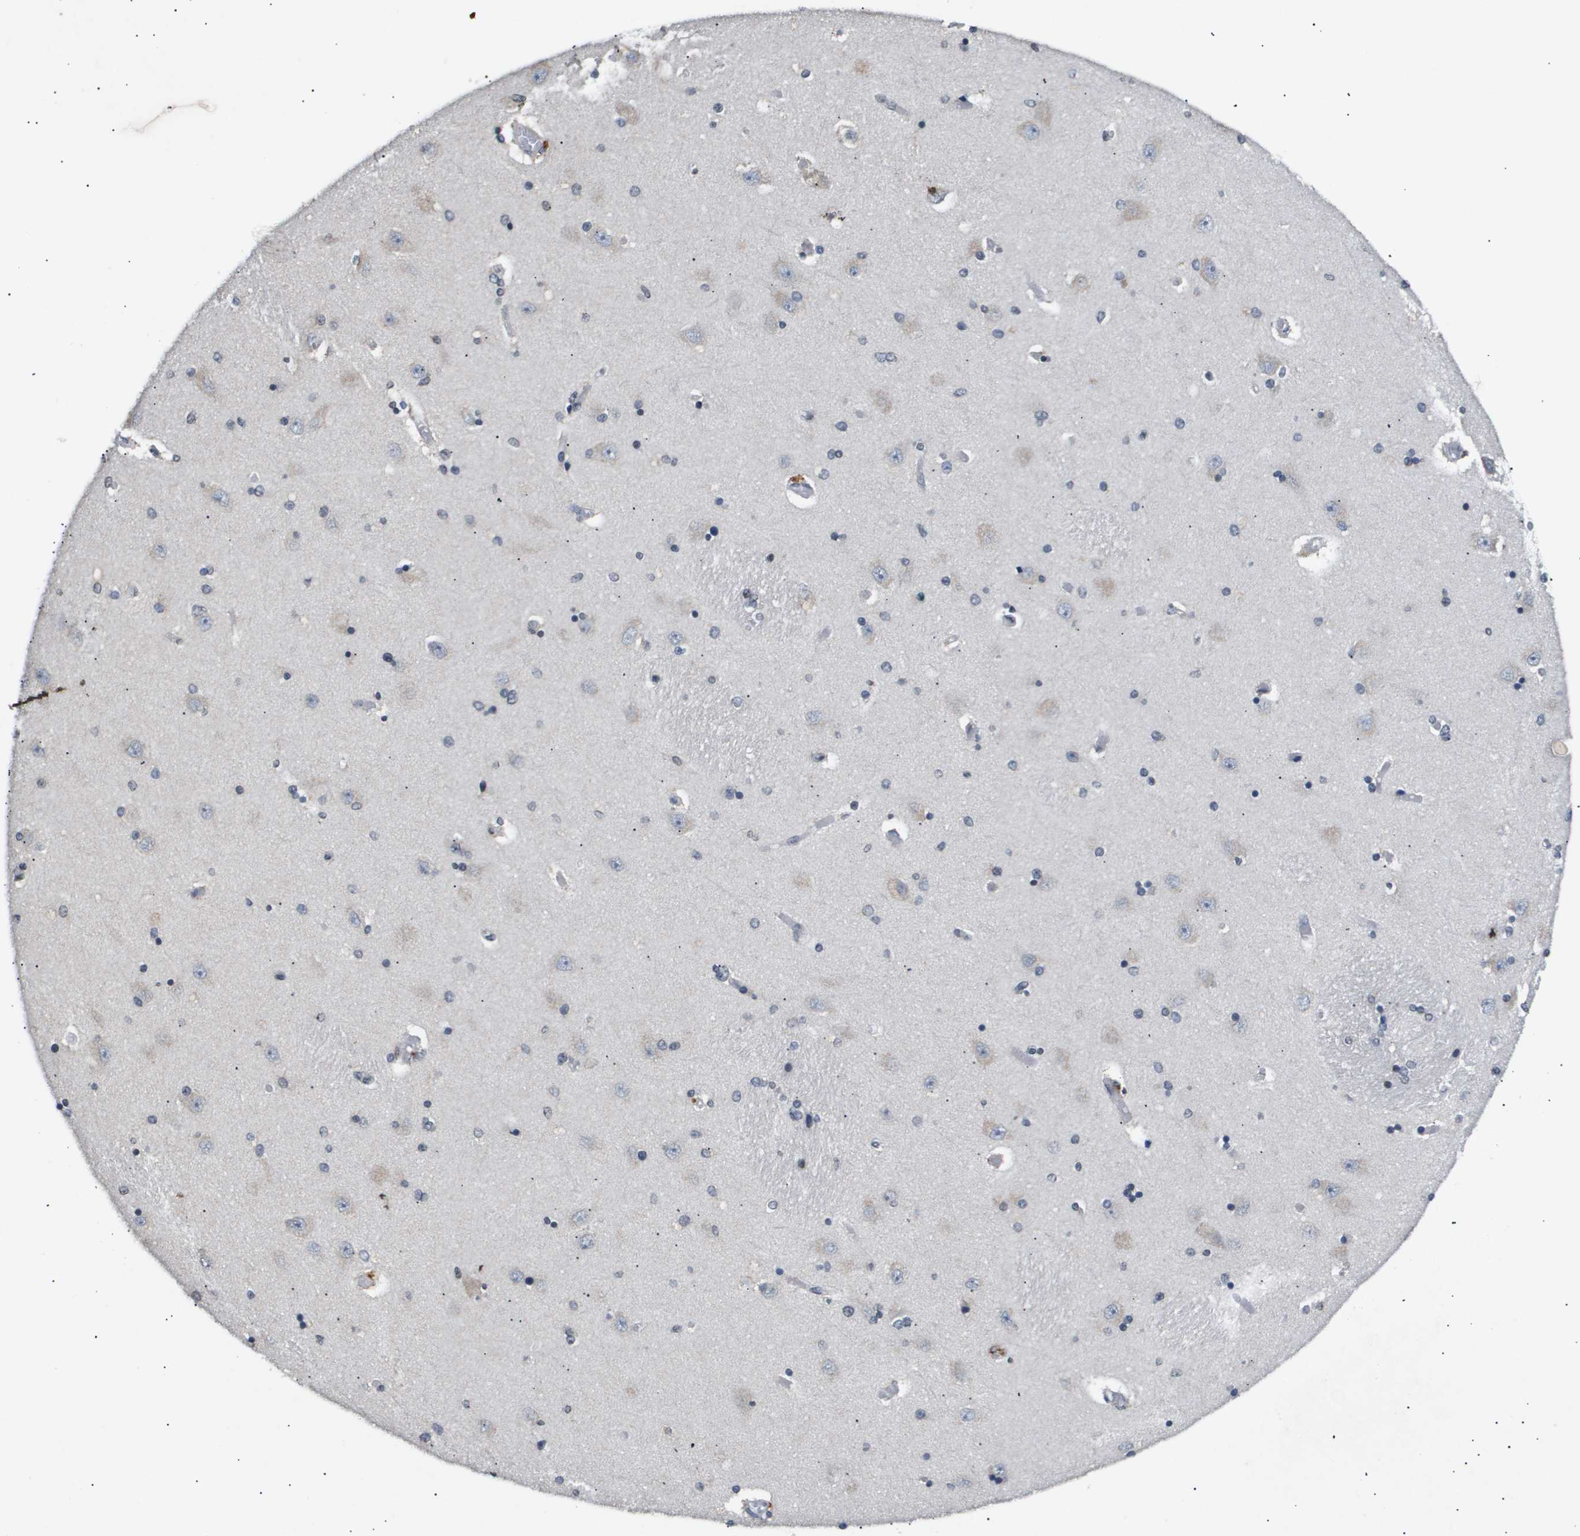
{"staining": {"intensity": "weak", "quantity": "<25%", "location": "nuclear"}, "tissue": "hippocampus", "cell_type": "Glial cells", "image_type": "normal", "snomed": [{"axis": "morphology", "description": "Normal tissue, NOS"}, {"axis": "topography", "description": "Hippocampus"}], "caption": "Glial cells are negative for protein expression in unremarkable human hippocampus. Nuclei are stained in blue.", "gene": "ANAPC2", "patient": {"sex": "female", "age": 54}}